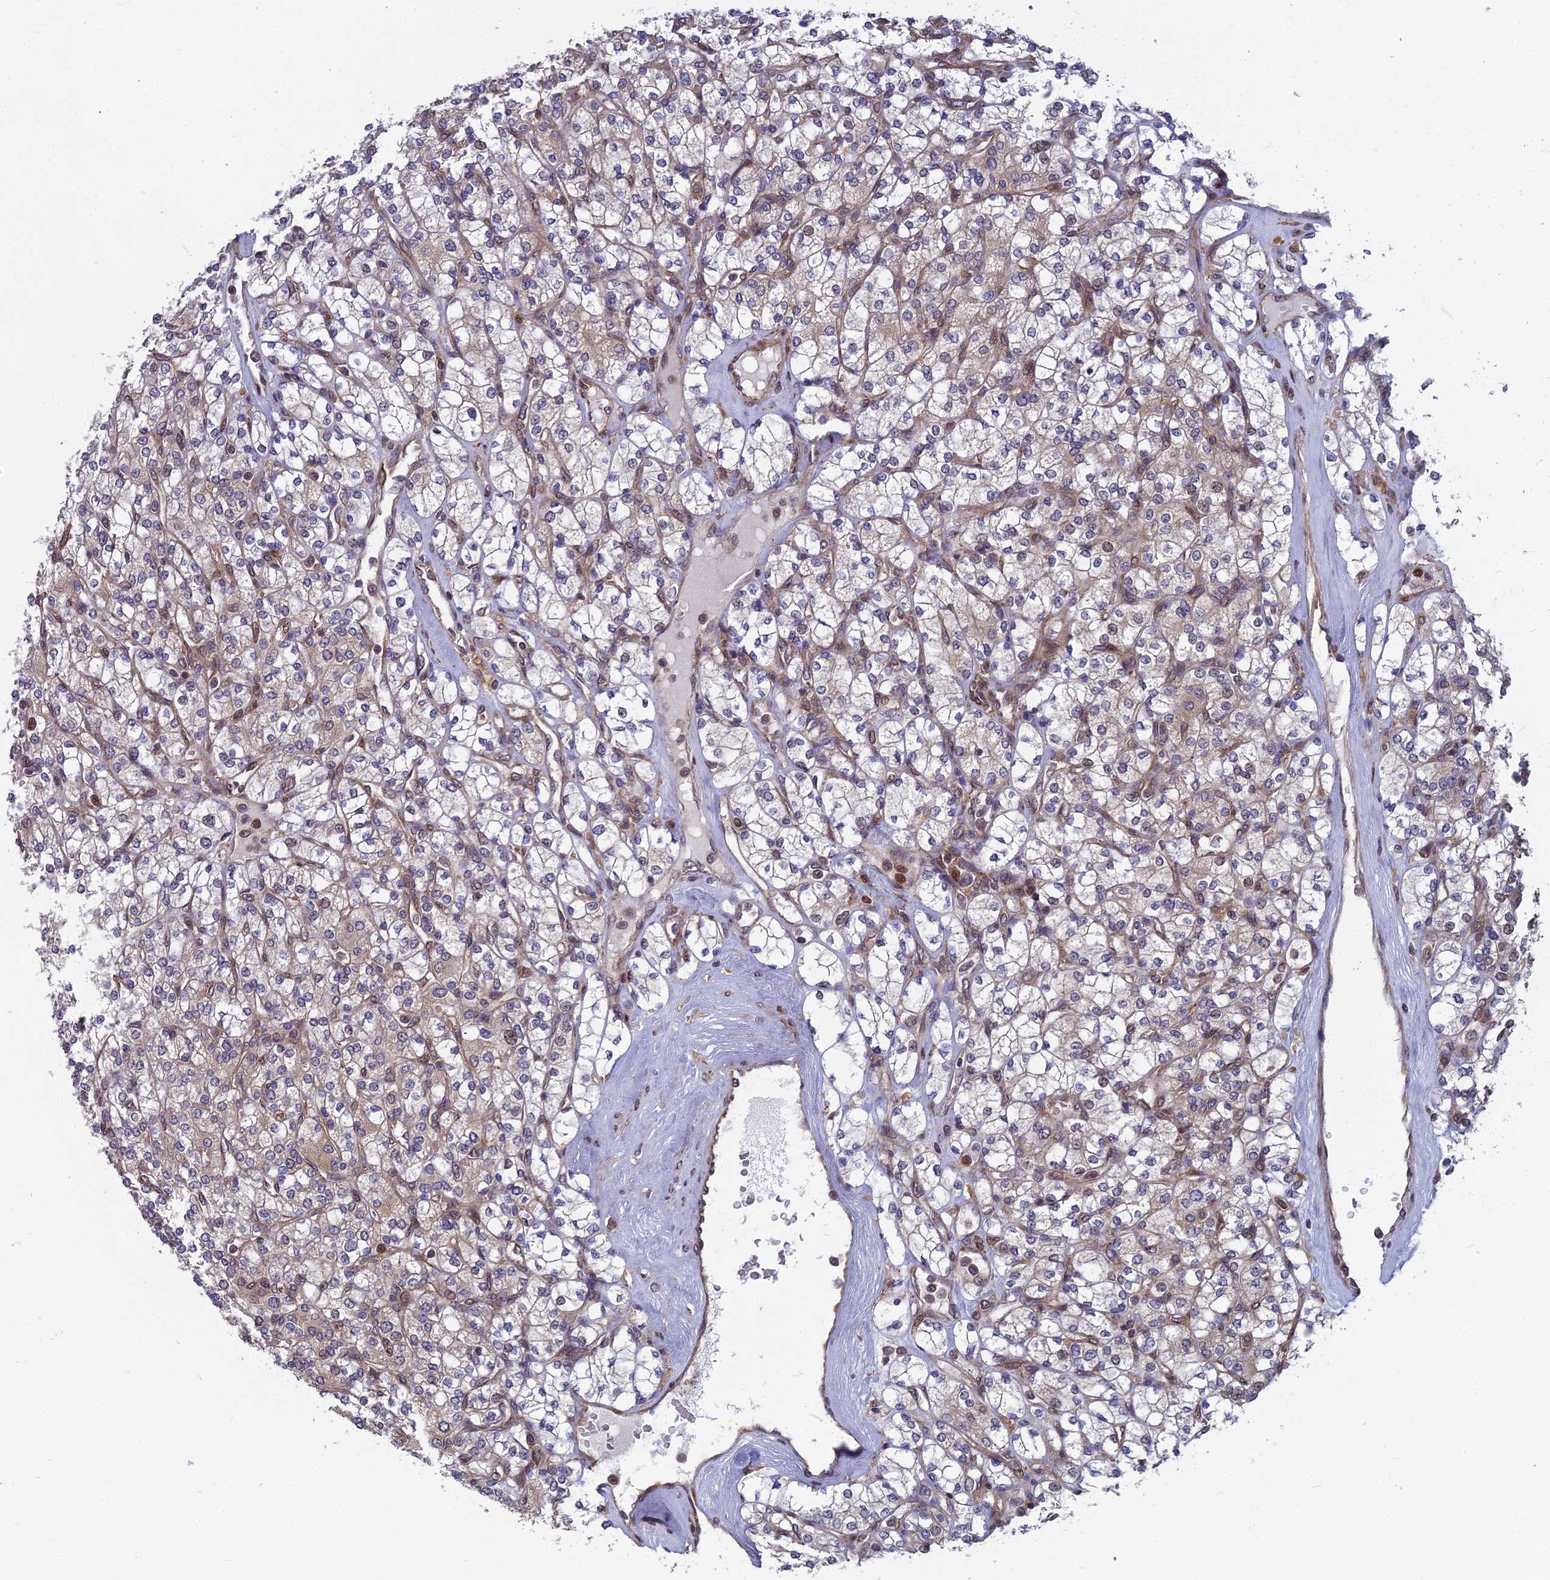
{"staining": {"intensity": "weak", "quantity": "<25%", "location": "cytoplasmic/membranous"}, "tissue": "renal cancer", "cell_type": "Tumor cells", "image_type": "cancer", "snomed": [{"axis": "morphology", "description": "Adenocarcinoma, NOS"}, {"axis": "topography", "description": "Kidney"}], "caption": "A high-resolution photomicrograph shows immunohistochemistry (IHC) staining of renal cancer, which displays no significant staining in tumor cells.", "gene": "COMMD2", "patient": {"sex": "male", "age": 77}}